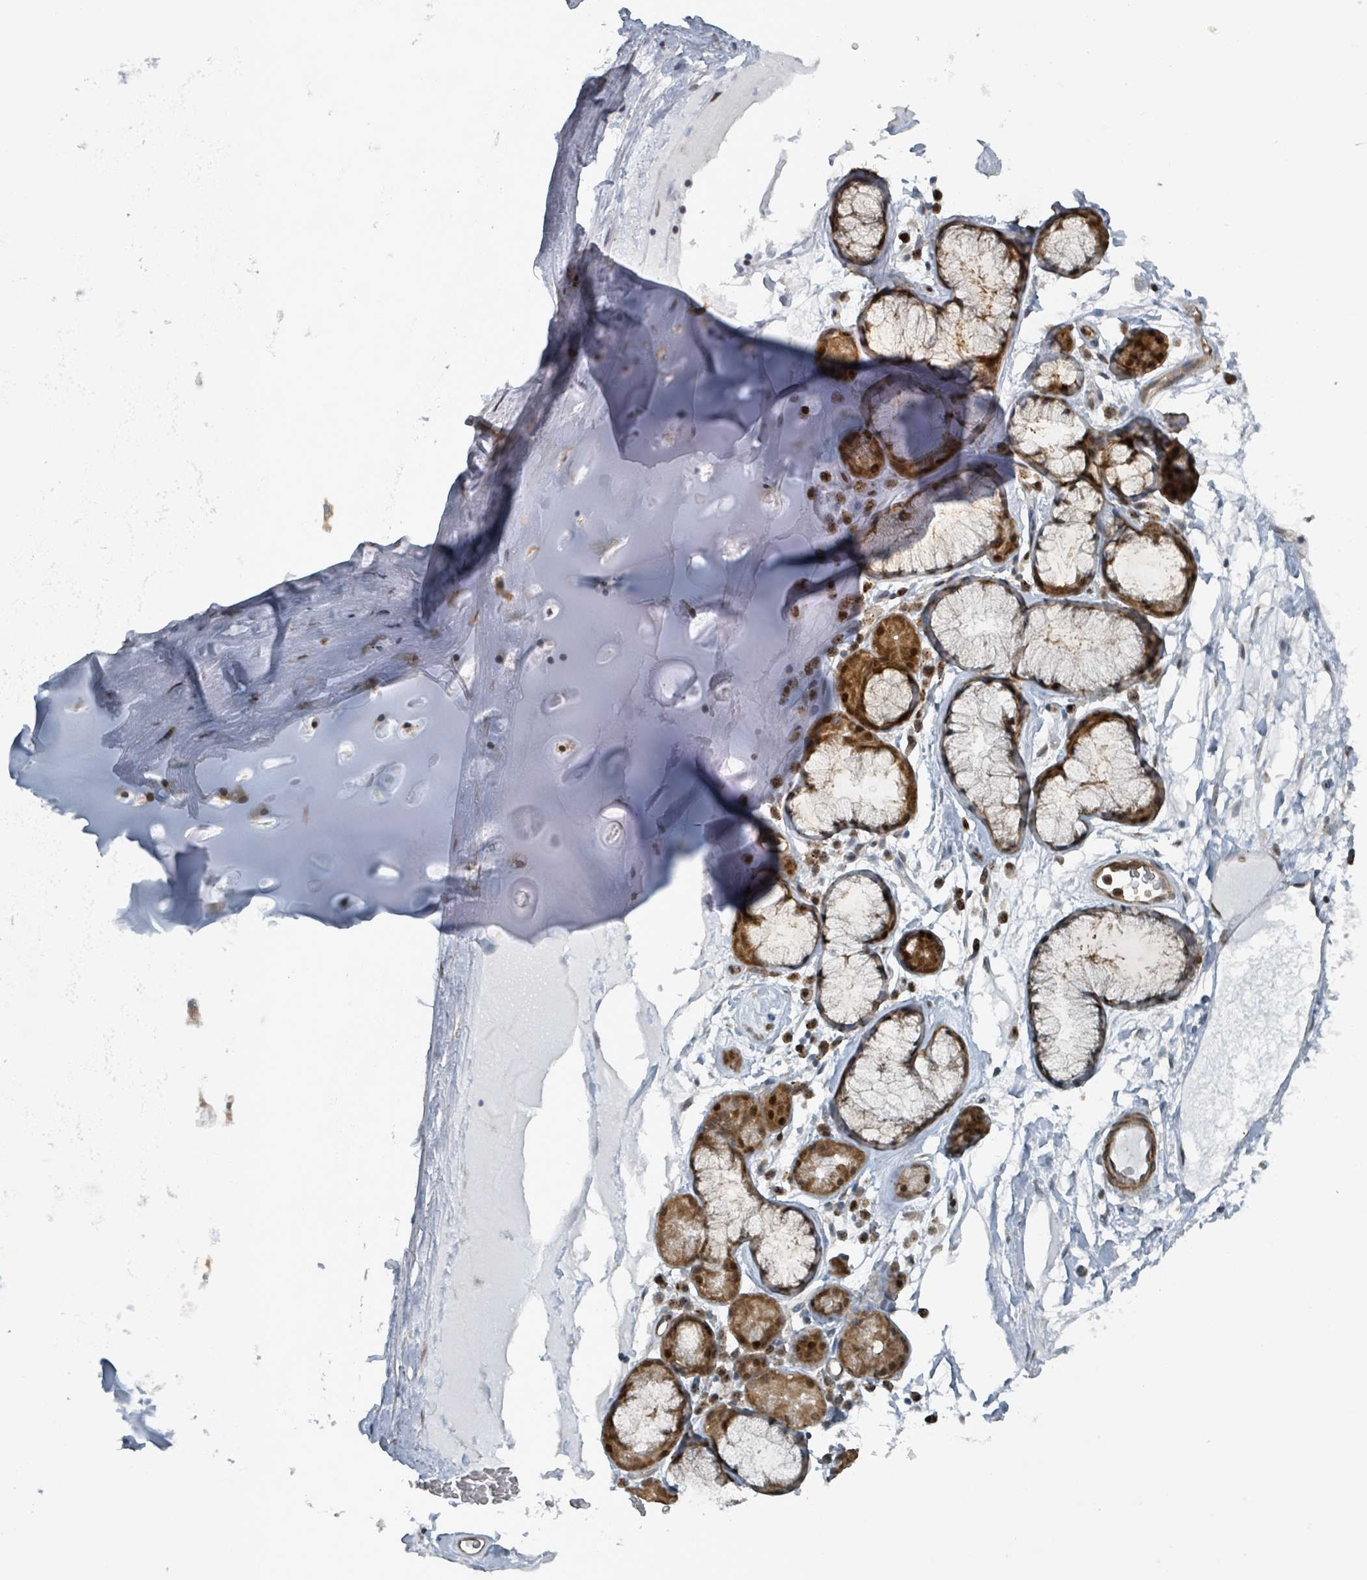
{"staining": {"intensity": "negative", "quantity": "none", "location": "none"}, "tissue": "adipose tissue", "cell_type": "Adipocytes", "image_type": "normal", "snomed": [{"axis": "morphology", "description": "Normal tissue, NOS"}, {"axis": "topography", "description": "Cartilage tissue"}], "caption": "A high-resolution photomicrograph shows IHC staining of benign adipose tissue, which demonstrates no significant expression in adipocytes.", "gene": "RHPN2", "patient": {"sex": "female", "age": 63}}